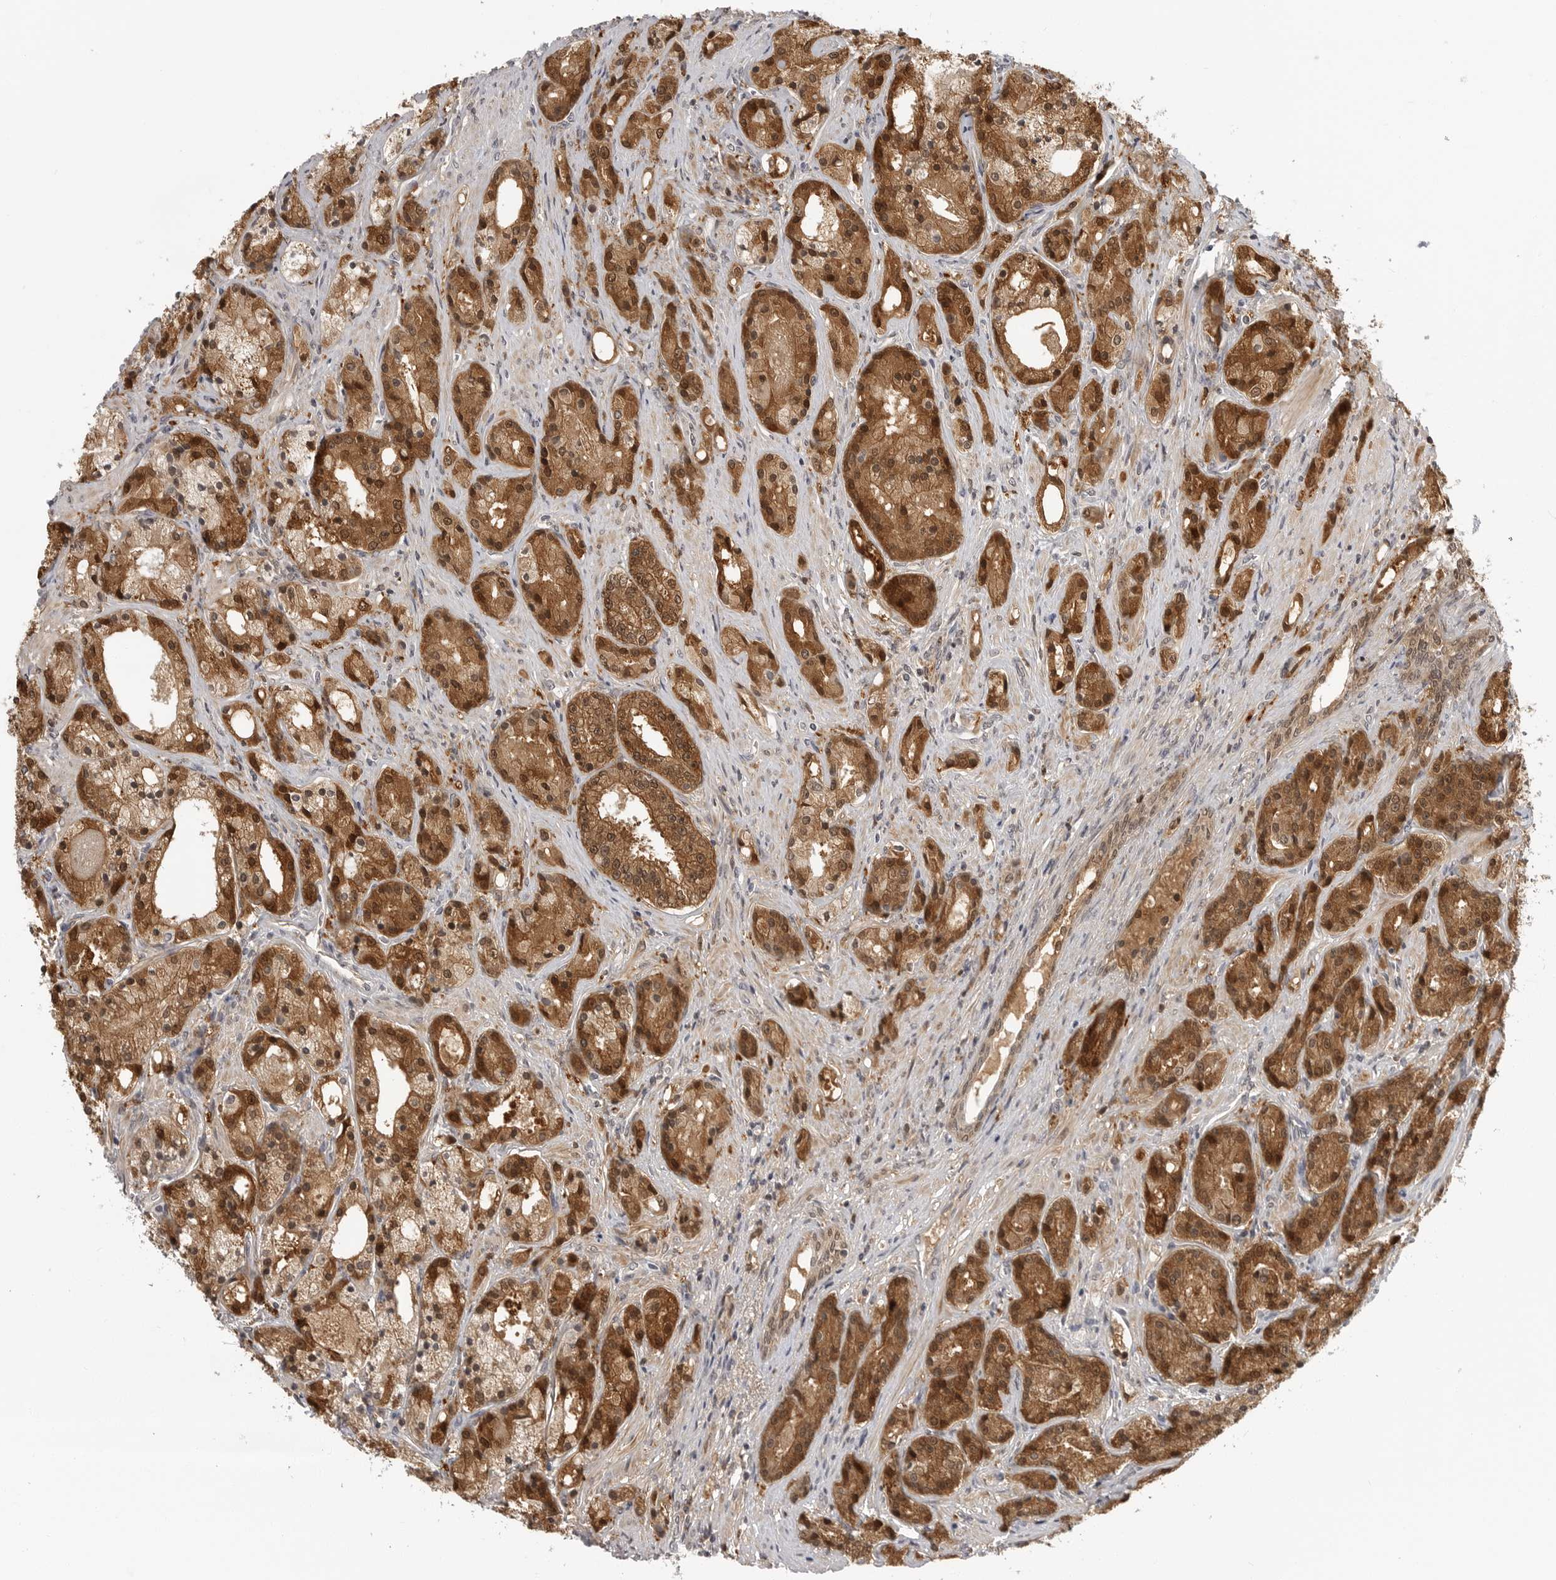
{"staining": {"intensity": "strong", "quantity": ">75%", "location": "cytoplasmic/membranous,nuclear"}, "tissue": "prostate cancer", "cell_type": "Tumor cells", "image_type": "cancer", "snomed": [{"axis": "morphology", "description": "Adenocarcinoma, High grade"}, {"axis": "topography", "description": "Prostate"}], "caption": "Immunohistochemical staining of human prostate cancer demonstrates high levels of strong cytoplasmic/membranous and nuclear staining in about >75% of tumor cells.", "gene": "CTIF", "patient": {"sex": "male", "age": 60}}